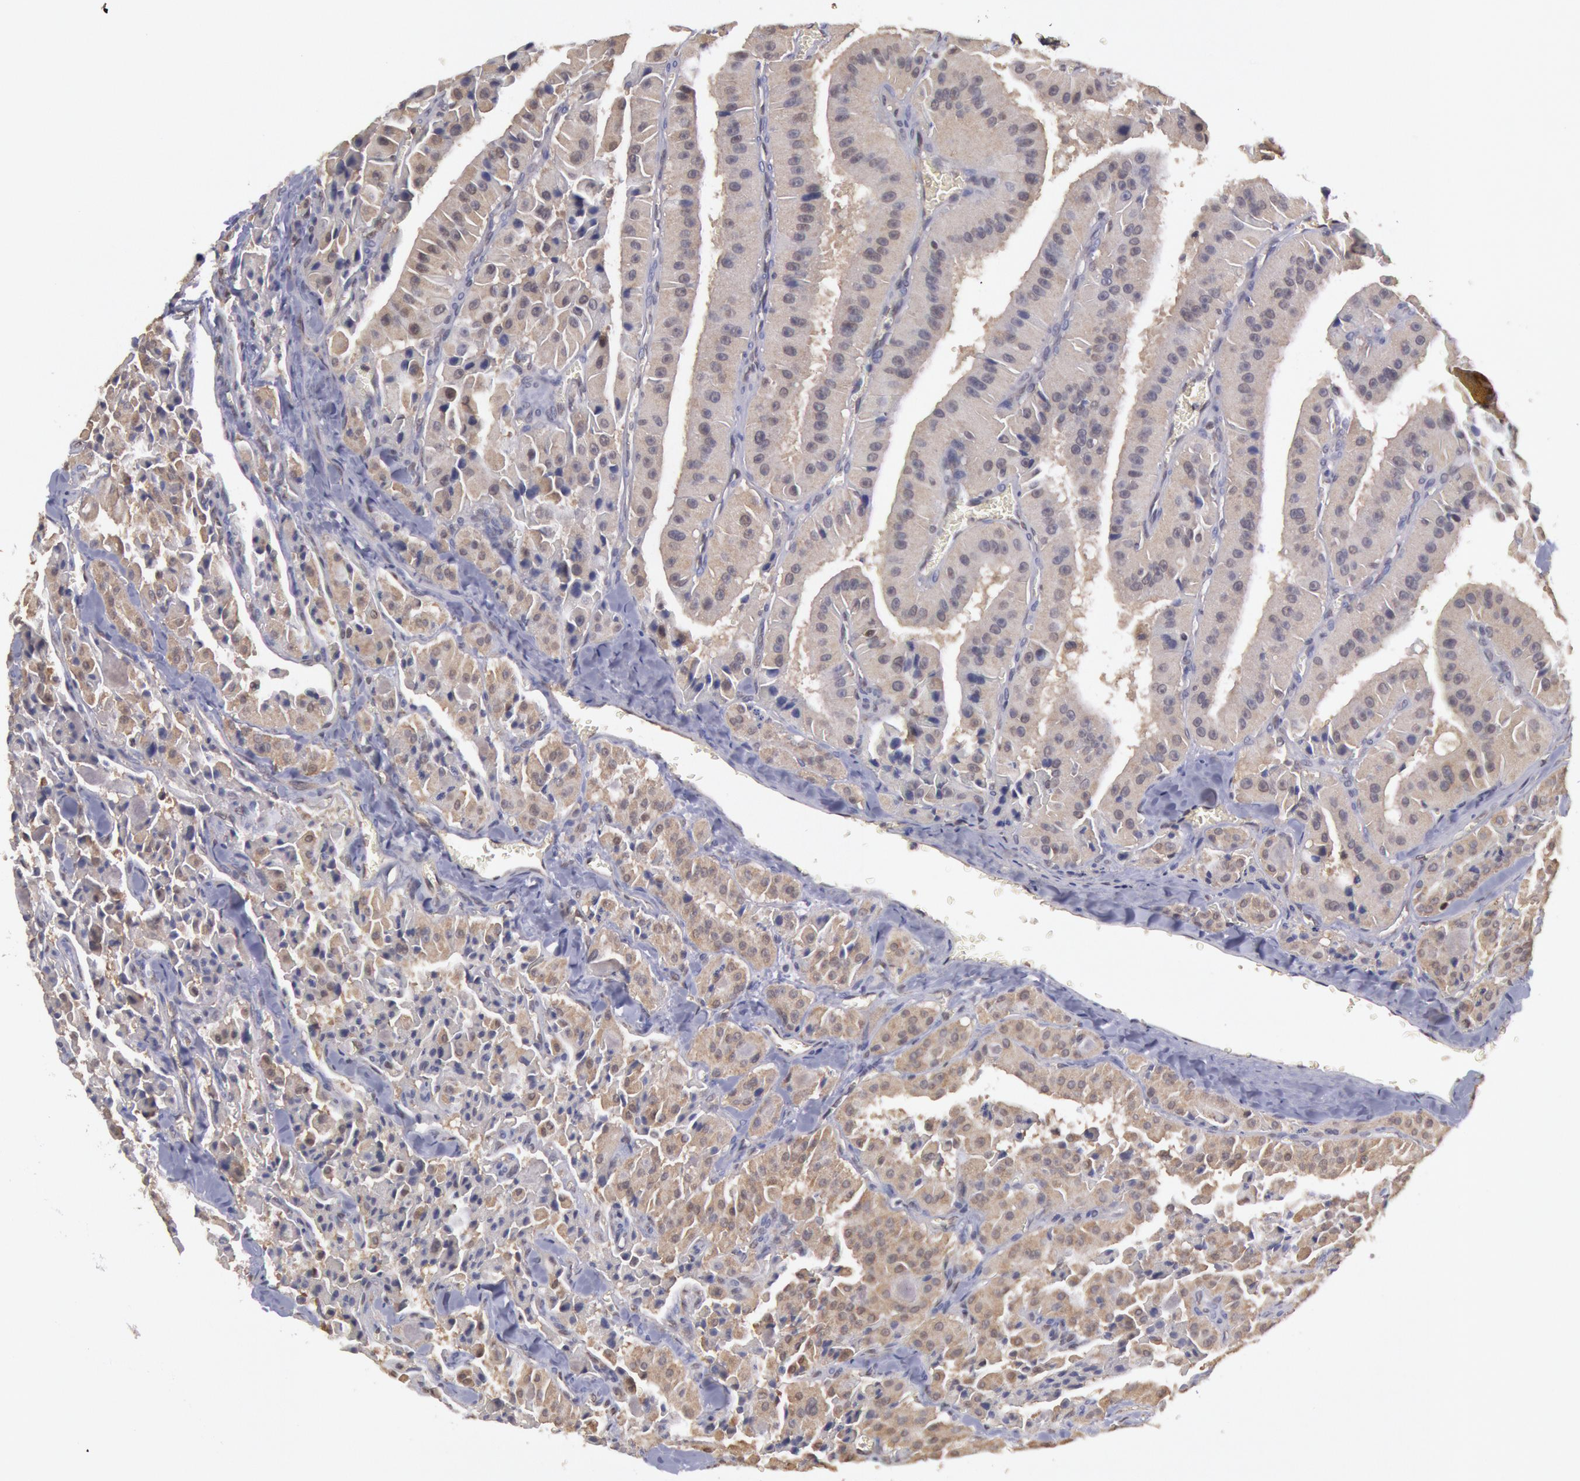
{"staining": {"intensity": "weak", "quantity": ">75%", "location": "cytoplasmic/membranous"}, "tissue": "thyroid cancer", "cell_type": "Tumor cells", "image_type": "cancer", "snomed": [{"axis": "morphology", "description": "Carcinoma, NOS"}, {"axis": "topography", "description": "Thyroid gland"}], "caption": "Immunohistochemical staining of carcinoma (thyroid) demonstrates weak cytoplasmic/membranous protein expression in approximately >75% of tumor cells.", "gene": "MPST", "patient": {"sex": "male", "age": 76}}